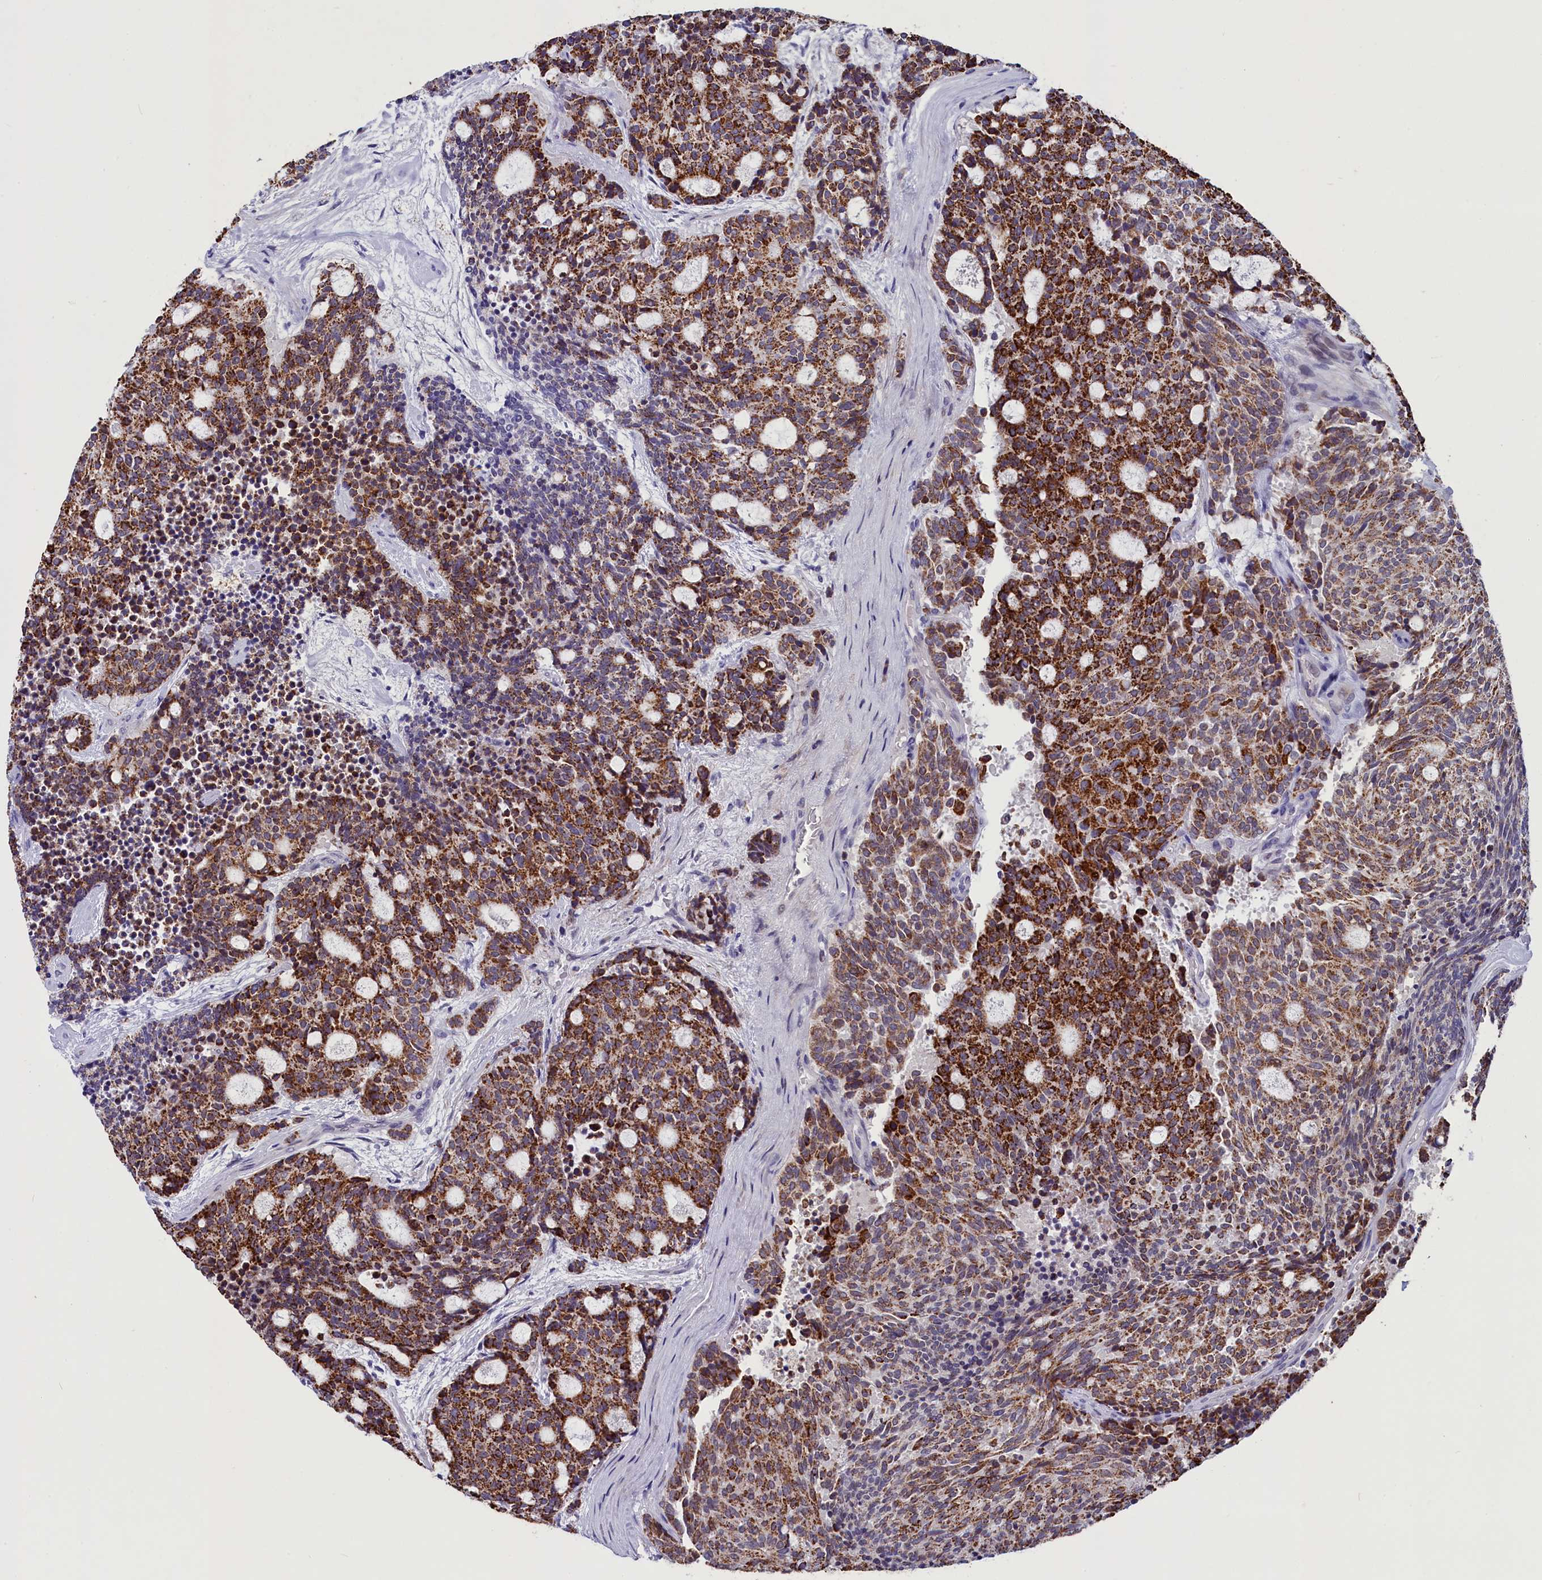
{"staining": {"intensity": "strong", "quantity": ">75%", "location": "cytoplasmic/membranous"}, "tissue": "carcinoid", "cell_type": "Tumor cells", "image_type": "cancer", "snomed": [{"axis": "morphology", "description": "Carcinoid, malignant, NOS"}, {"axis": "topography", "description": "Pancreas"}], "caption": "Immunohistochemistry (DAB (3,3'-diaminobenzidine)) staining of carcinoid (malignant) exhibits strong cytoplasmic/membranous protein staining in about >75% of tumor cells.", "gene": "SCD5", "patient": {"sex": "female", "age": 54}}